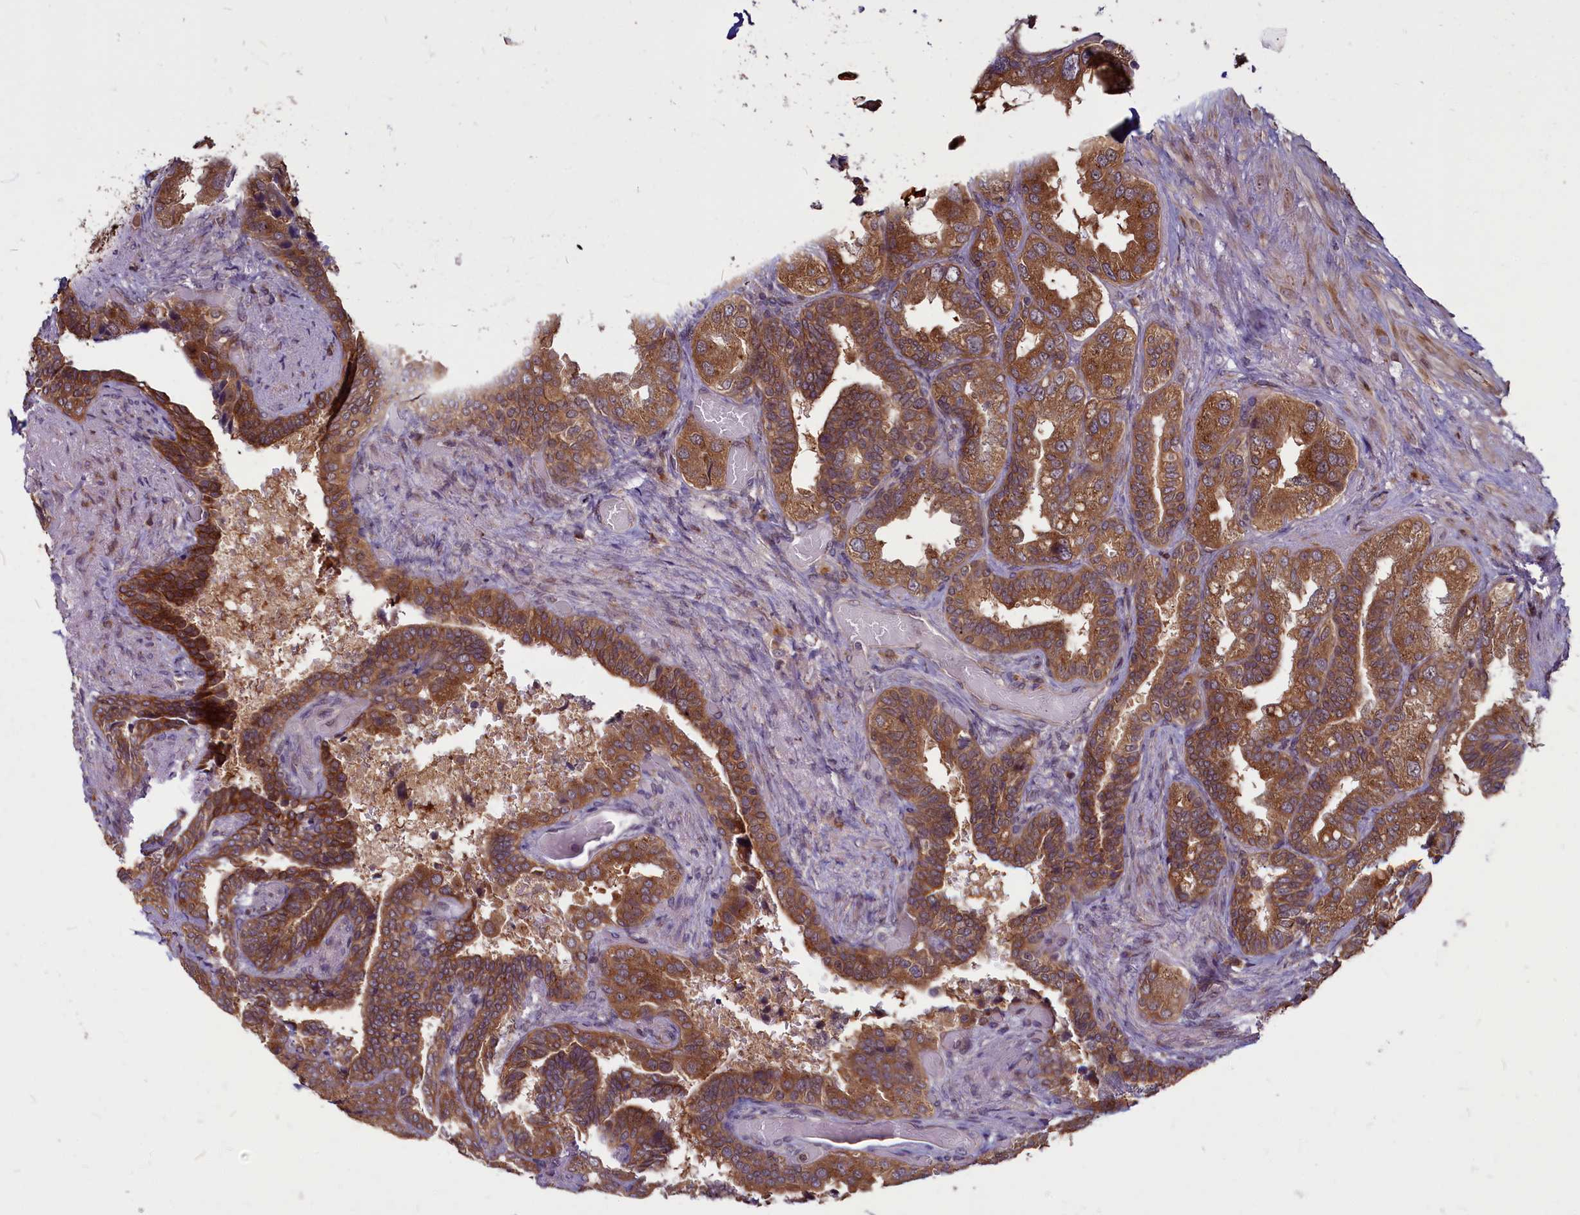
{"staining": {"intensity": "strong", "quantity": ">75%", "location": "cytoplasmic/membranous"}, "tissue": "seminal vesicle", "cell_type": "Glandular cells", "image_type": "normal", "snomed": [{"axis": "morphology", "description": "Normal tissue, NOS"}, {"axis": "topography", "description": "Seminal veicle"}, {"axis": "topography", "description": "Peripheral nerve tissue"}], "caption": "Seminal vesicle was stained to show a protein in brown. There is high levels of strong cytoplasmic/membranous staining in approximately >75% of glandular cells.", "gene": "ENSG00000274944", "patient": {"sex": "male", "age": 63}}